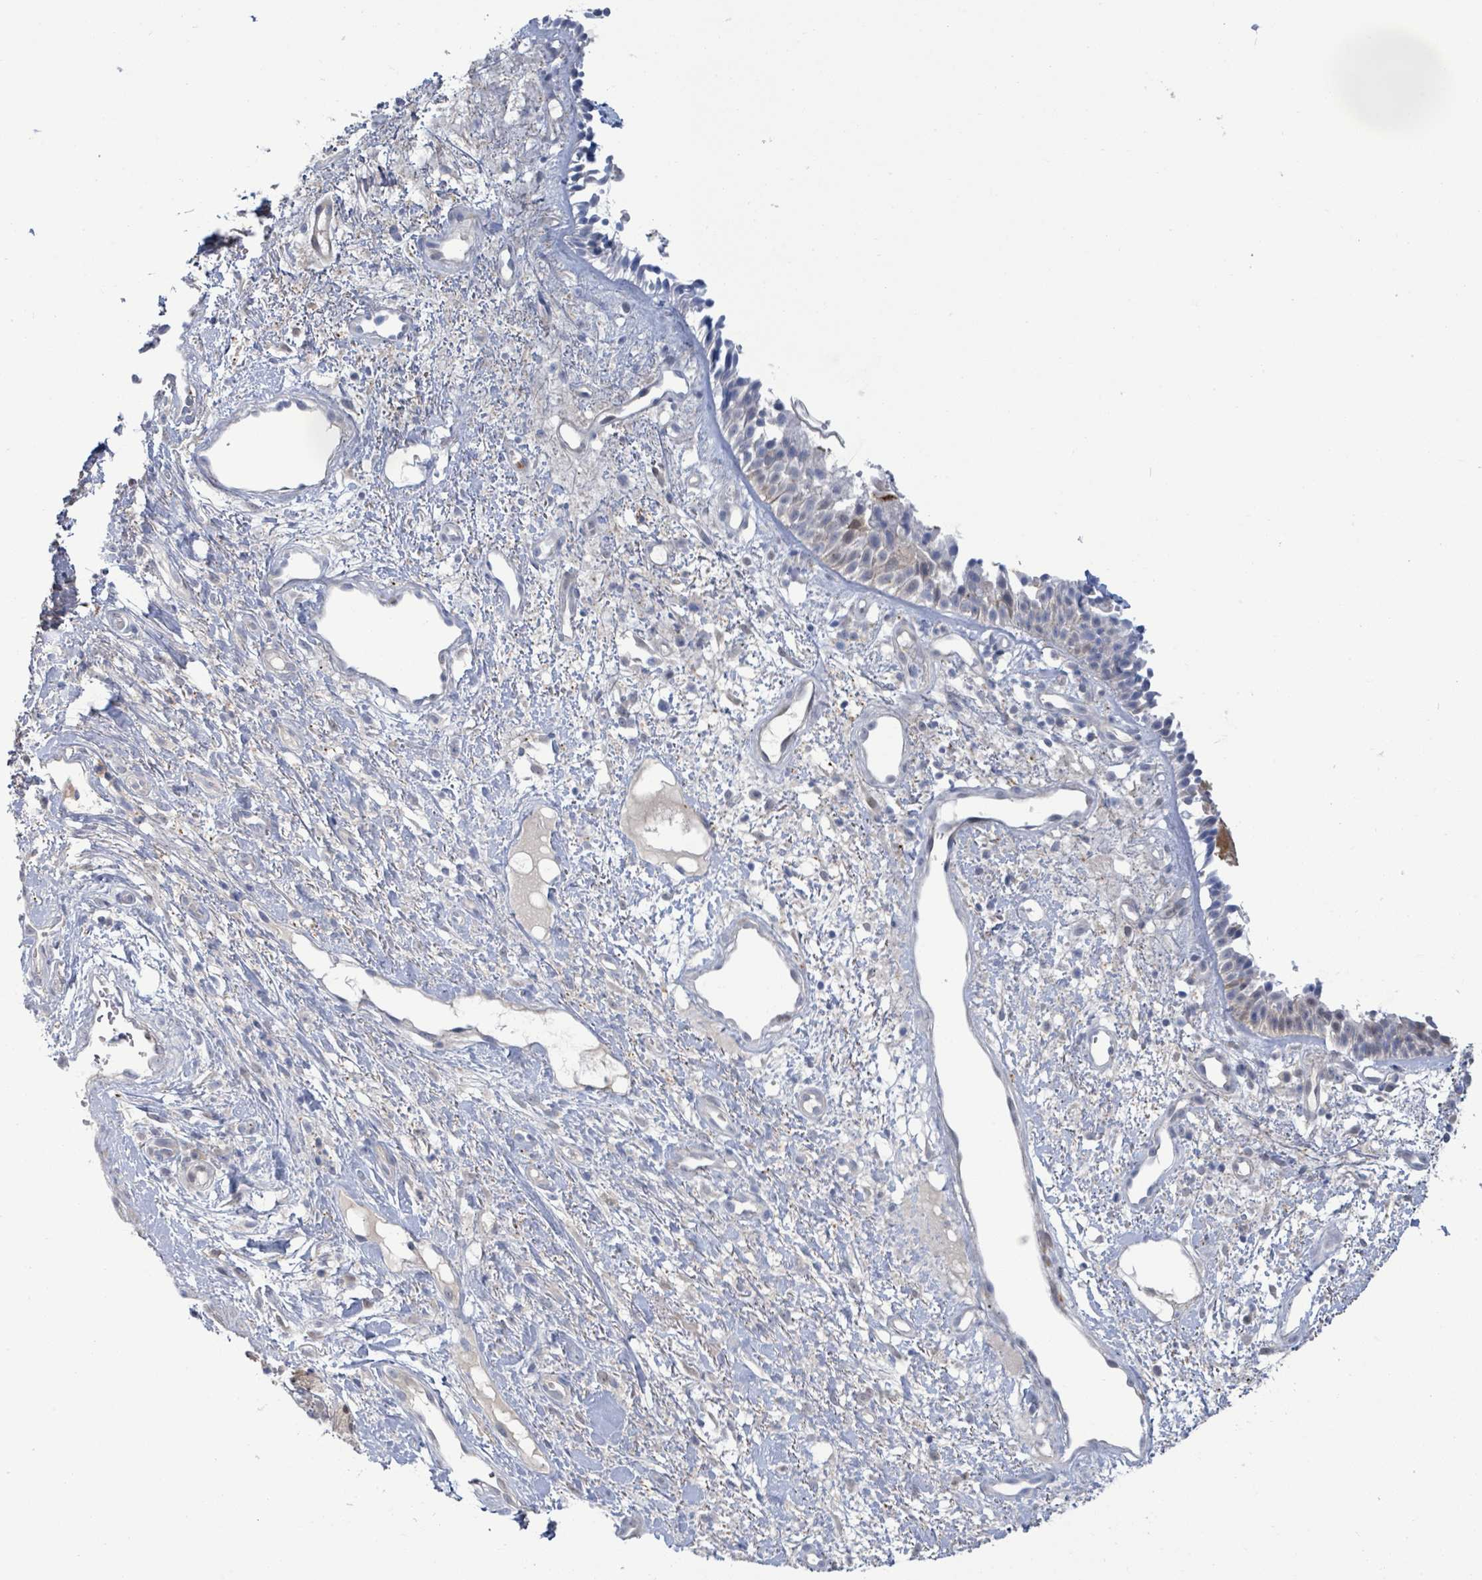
{"staining": {"intensity": "moderate", "quantity": "<25%", "location": "cytoplasmic/membranous"}, "tissue": "nasopharynx", "cell_type": "Respiratory epithelial cells", "image_type": "normal", "snomed": [{"axis": "morphology", "description": "Normal tissue, NOS"}, {"axis": "topography", "description": "Cartilage tissue"}, {"axis": "topography", "description": "Nasopharynx"}, {"axis": "topography", "description": "Thyroid gland"}], "caption": "Nasopharynx was stained to show a protein in brown. There is low levels of moderate cytoplasmic/membranous positivity in approximately <25% of respiratory epithelial cells. Nuclei are stained in blue.", "gene": "PGAM1", "patient": {"sex": "male", "age": 63}}